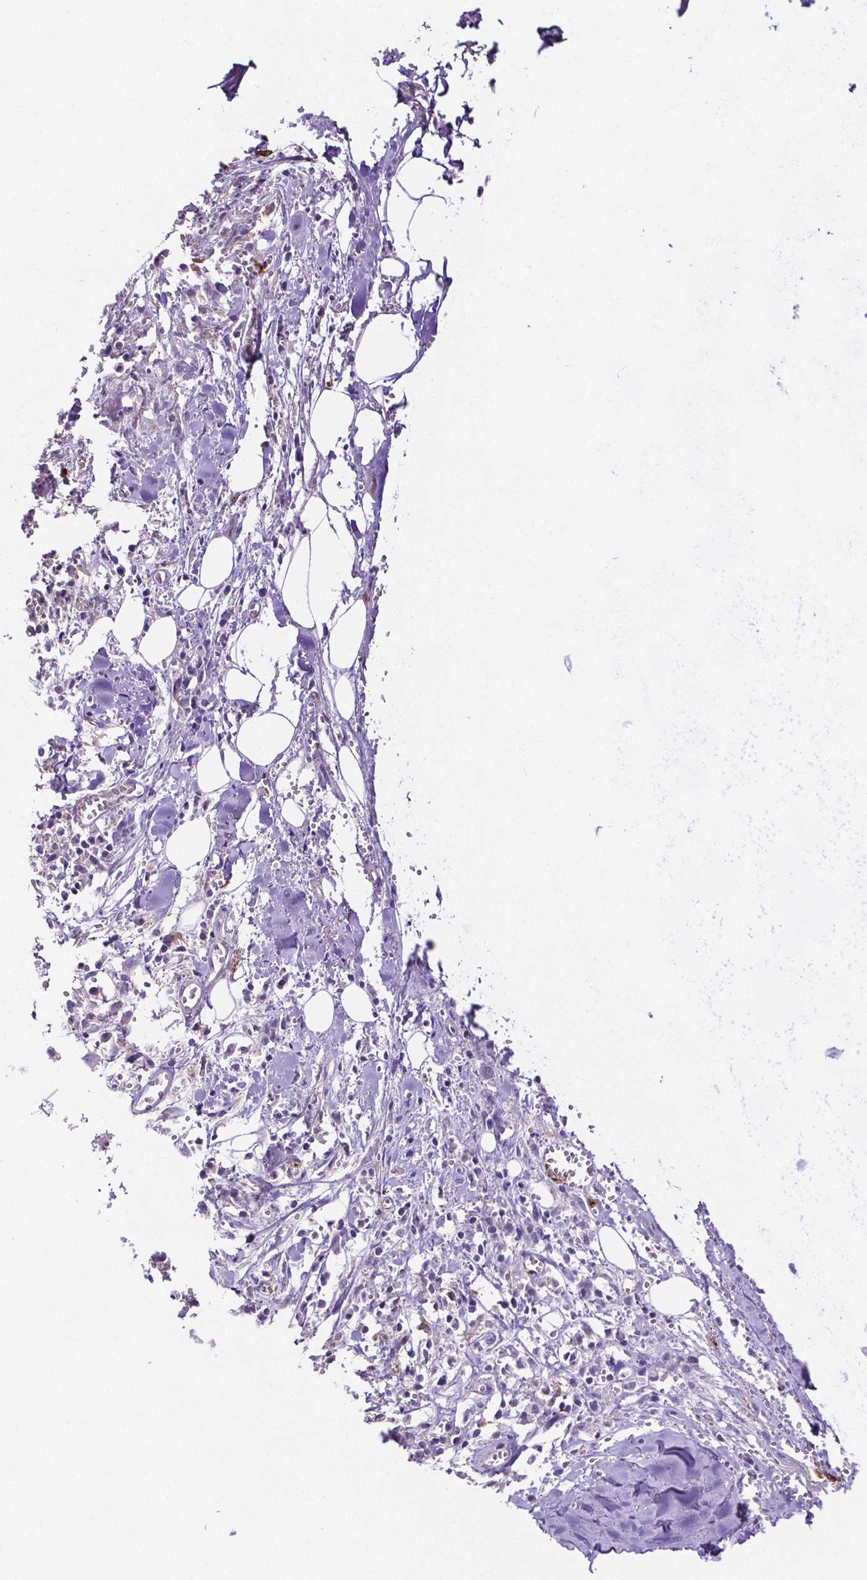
{"staining": {"intensity": "negative", "quantity": "none", "location": "none"}, "tissue": "adipose tissue", "cell_type": "Adipocytes", "image_type": "normal", "snomed": [{"axis": "morphology", "description": "Normal tissue, NOS"}, {"axis": "morphology", "description": "Squamous cell carcinoma, NOS"}, {"axis": "topography", "description": "Cartilage tissue"}, {"axis": "topography", "description": "Bronchus"}, {"axis": "topography", "description": "Lung"}], "caption": "IHC photomicrograph of unremarkable adipose tissue: human adipose tissue stained with DAB shows no significant protein expression in adipocytes. (DAB (3,3'-diaminobenzidine) immunohistochemistry (IHC) with hematoxylin counter stain).", "gene": "MMP9", "patient": {"sex": "male", "age": 66}}